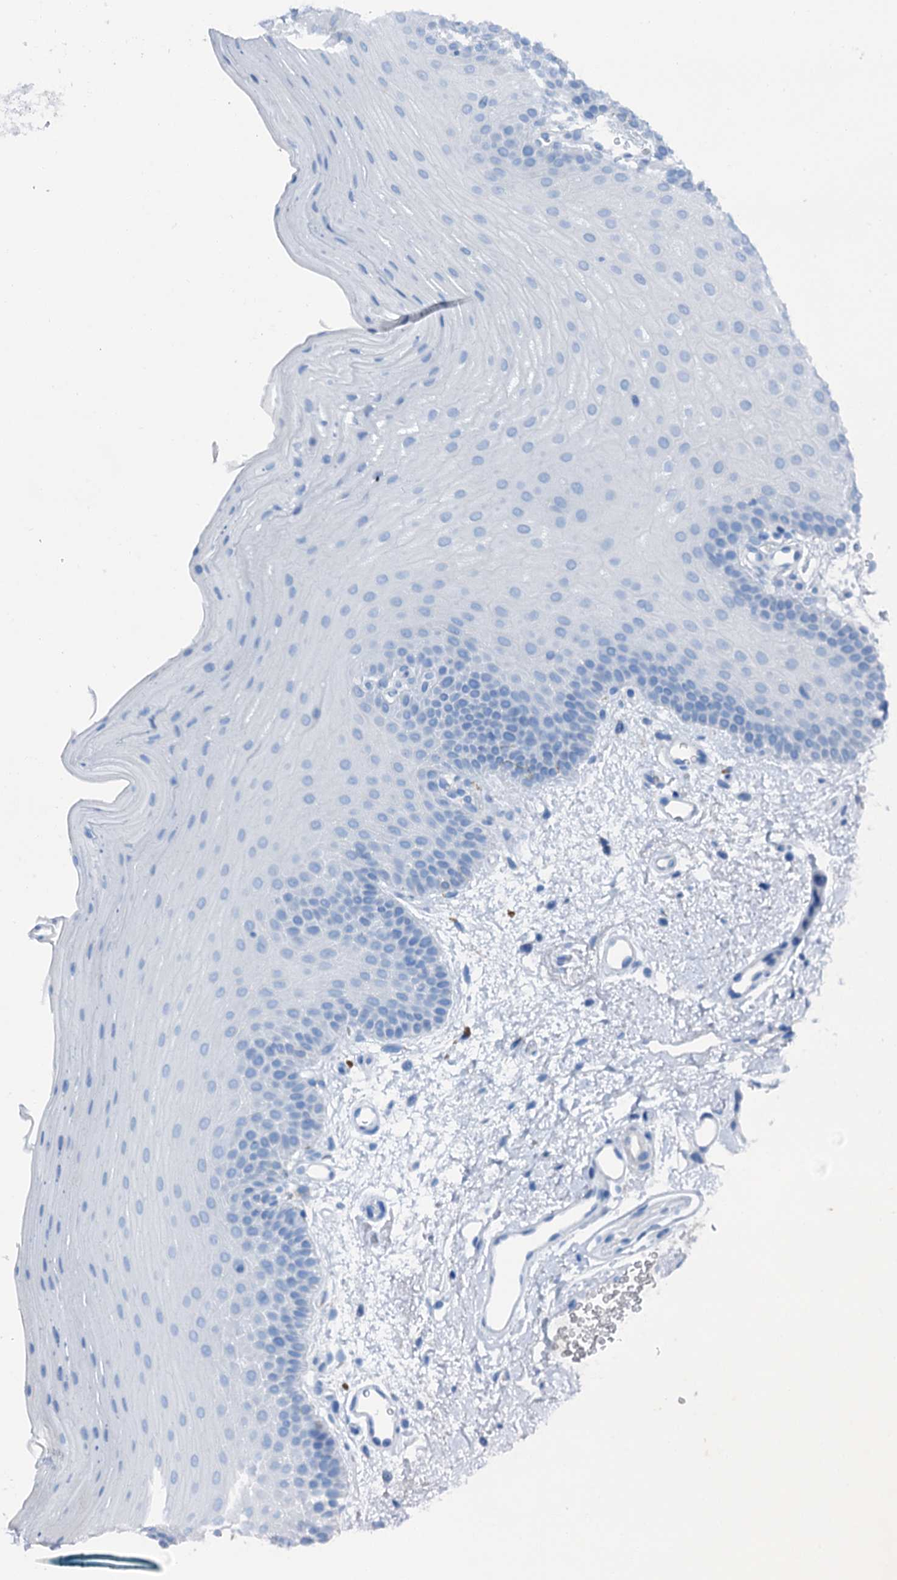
{"staining": {"intensity": "negative", "quantity": "none", "location": "none"}, "tissue": "oral mucosa", "cell_type": "Squamous epithelial cells", "image_type": "normal", "snomed": [{"axis": "morphology", "description": "Normal tissue, NOS"}, {"axis": "topography", "description": "Oral tissue"}], "caption": "Immunohistochemistry (IHC) of benign human oral mucosa displays no expression in squamous epithelial cells. Nuclei are stained in blue.", "gene": "C1QTNF4", "patient": {"sex": "male", "age": 68}}